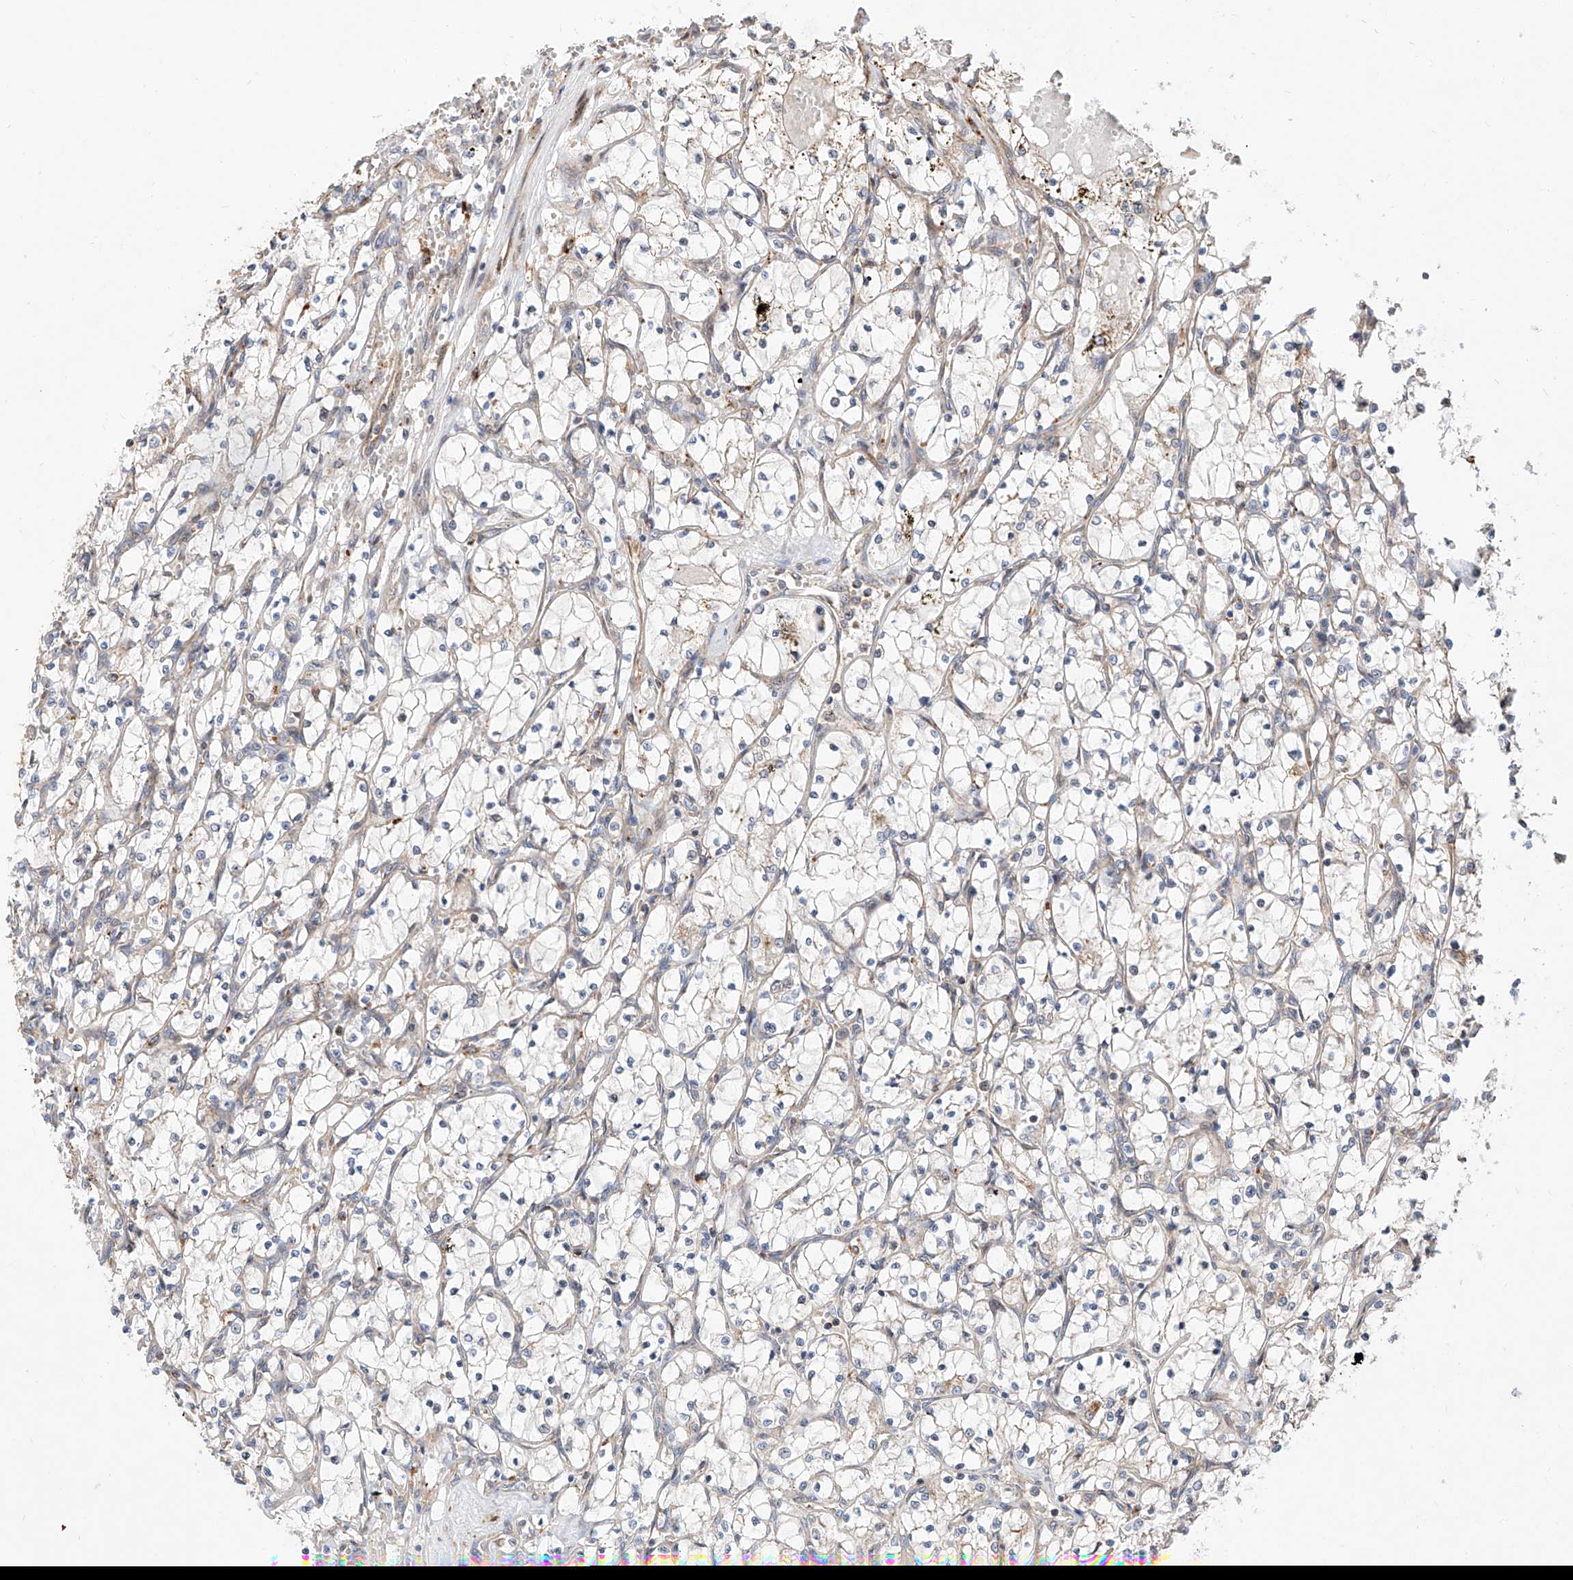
{"staining": {"intensity": "negative", "quantity": "none", "location": "none"}, "tissue": "renal cancer", "cell_type": "Tumor cells", "image_type": "cancer", "snomed": [{"axis": "morphology", "description": "Adenocarcinoma, NOS"}, {"axis": "topography", "description": "Kidney"}], "caption": "This is an immunohistochemistry image of renal cancer (adenocarcinoma). There is no staining in tumor cells.", "gene": "DIRAS3", "patient": {"sex": "female", "age": 69}}